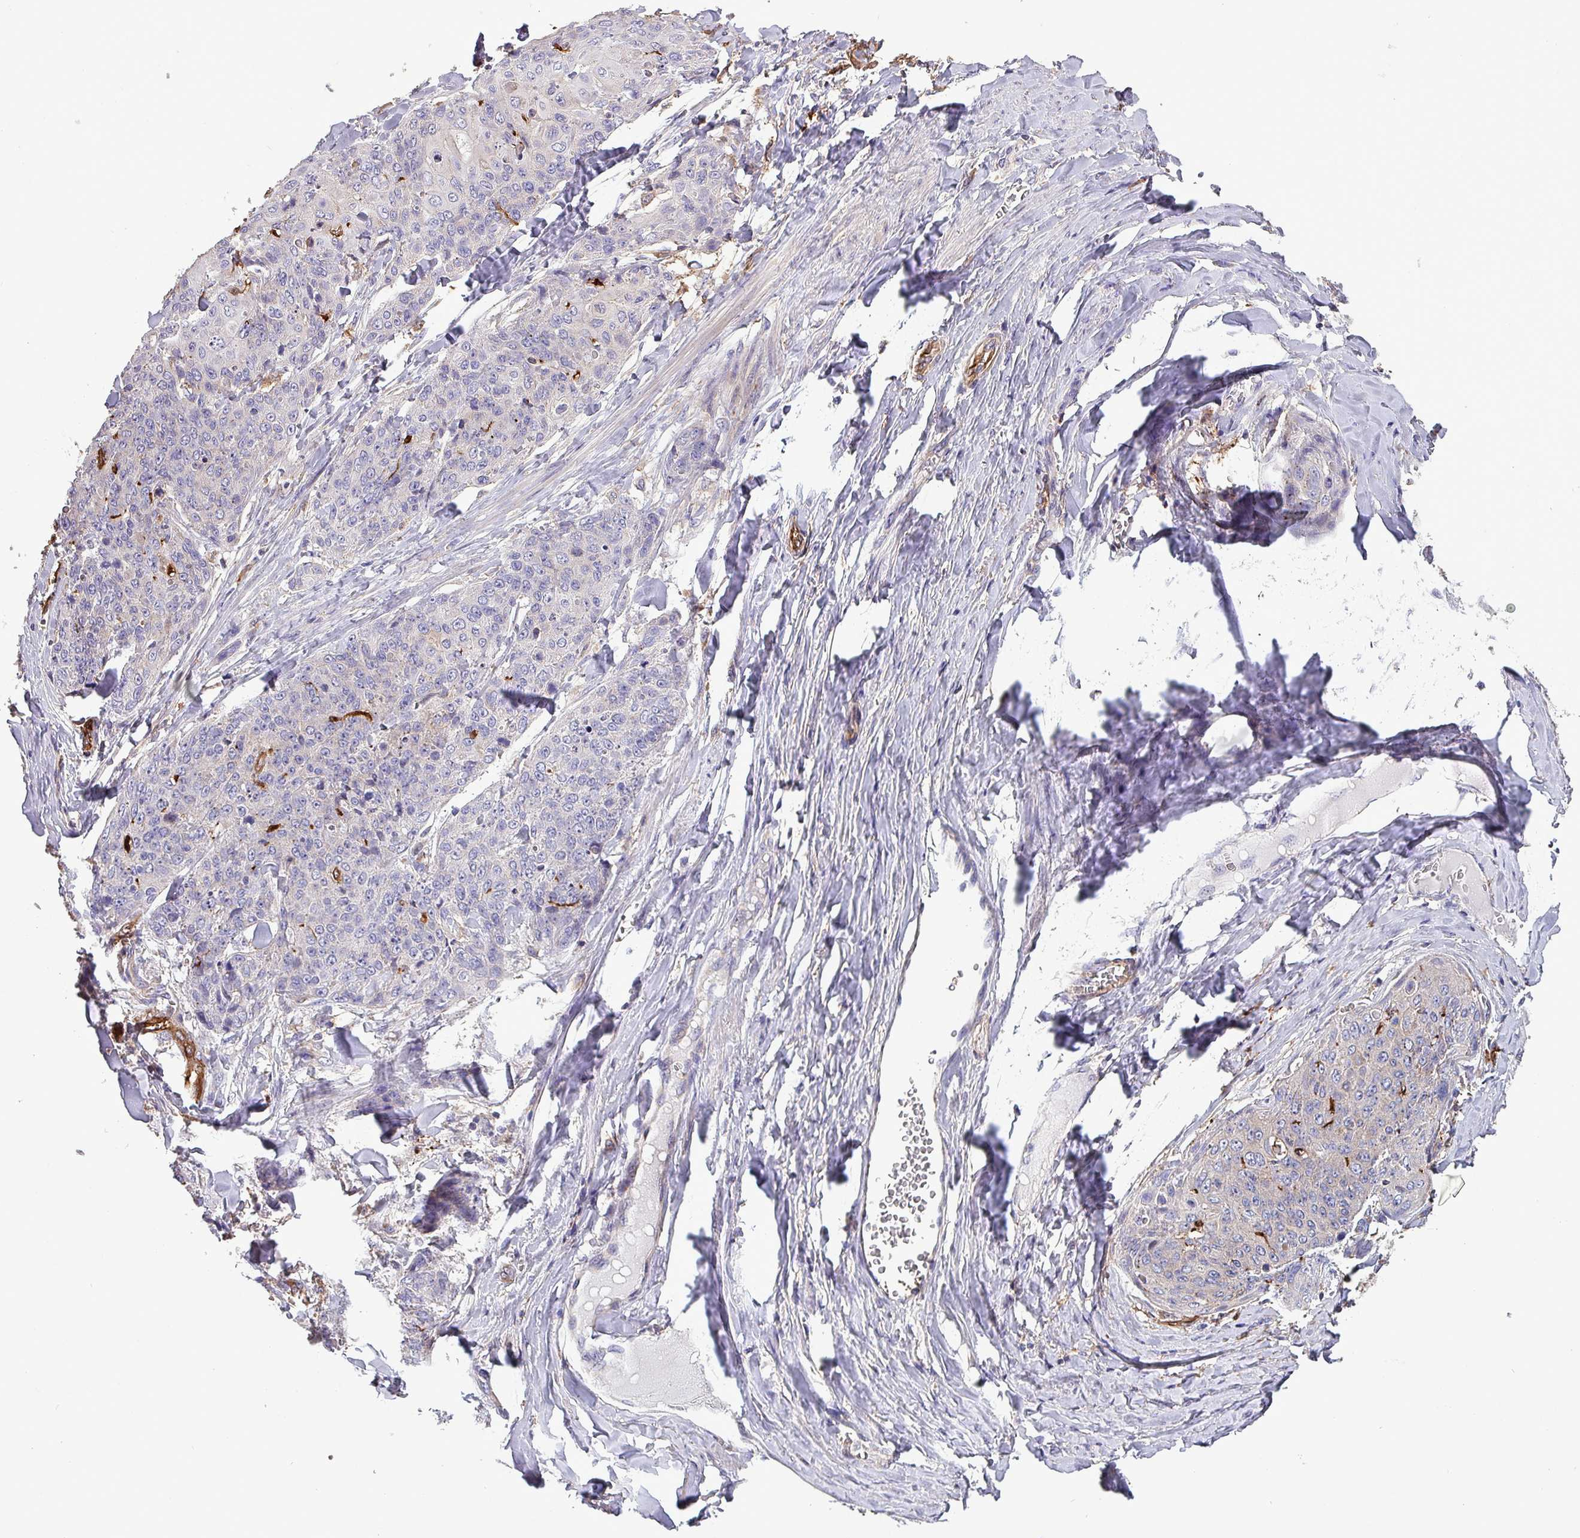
{"staining": {"intensity": "negative", "quantity": "none", "location": "none"}, "tissue": "skin cancer", "cell_type": "Tumor cells", "image_type": "cancer", "snomed": [{"axis": "morphology", "description": "Squamous cell carcinoma, NOS"}, {"axis": "topography", "description": "Skin"}, {"axis": "topography", "description": "Vulva"}], "caption": "This is an immunohistochemistry micrograph of human squamous cell carcinoma (skin). There is no expression in tumor cells.", "gene": "SCIN", "patient": {"sex": "female", "age": 85}}